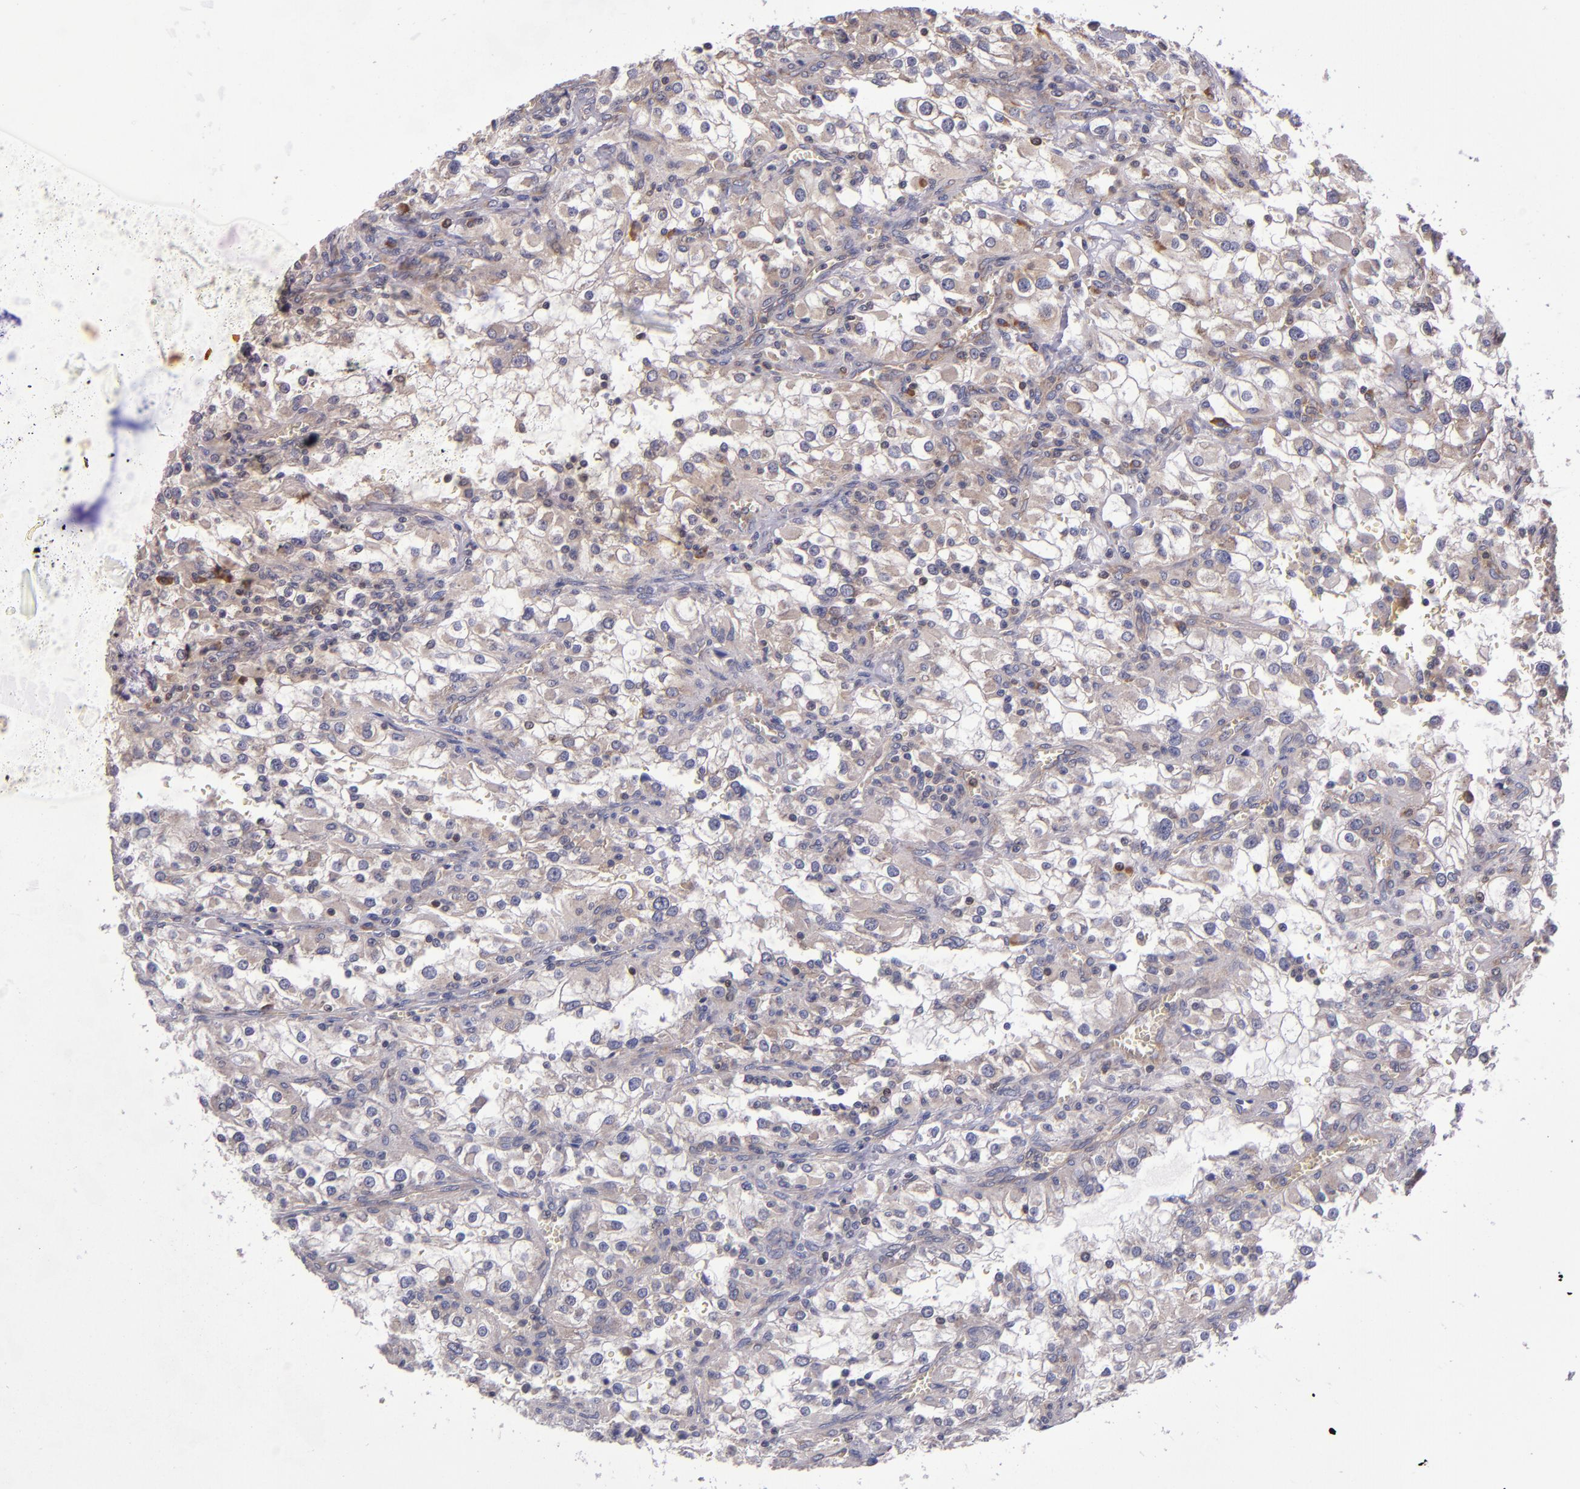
{"staining": {"intensity": "moderate", "quantity": ">75%", "location": "cytoplasmic/membranous"}, "tissue": "renal cancer", "cell_type": "Tumor cells", "image_type": "cancer", "snomed": [{"axis": "morphology", "description": "Adenocarcinoma, NOS"}, {"axis": "topography", "description": "Kidney"}], "caption": "An immunohistochemistry (IHC) photomicrograph of tumor tissue is shown. Protein staining in brown shows moderate cytoplasmic/membranous positivity in renal adenocarcinoma within tumor cells. The staining was performed using DAB to visualize the protein expression in brown, while the nuclei were stained in blue with hematoxylin (Magnification: 20x).", "gene": "EIF4ENIF1", "patient": {"sex": "female", "age": 52}}